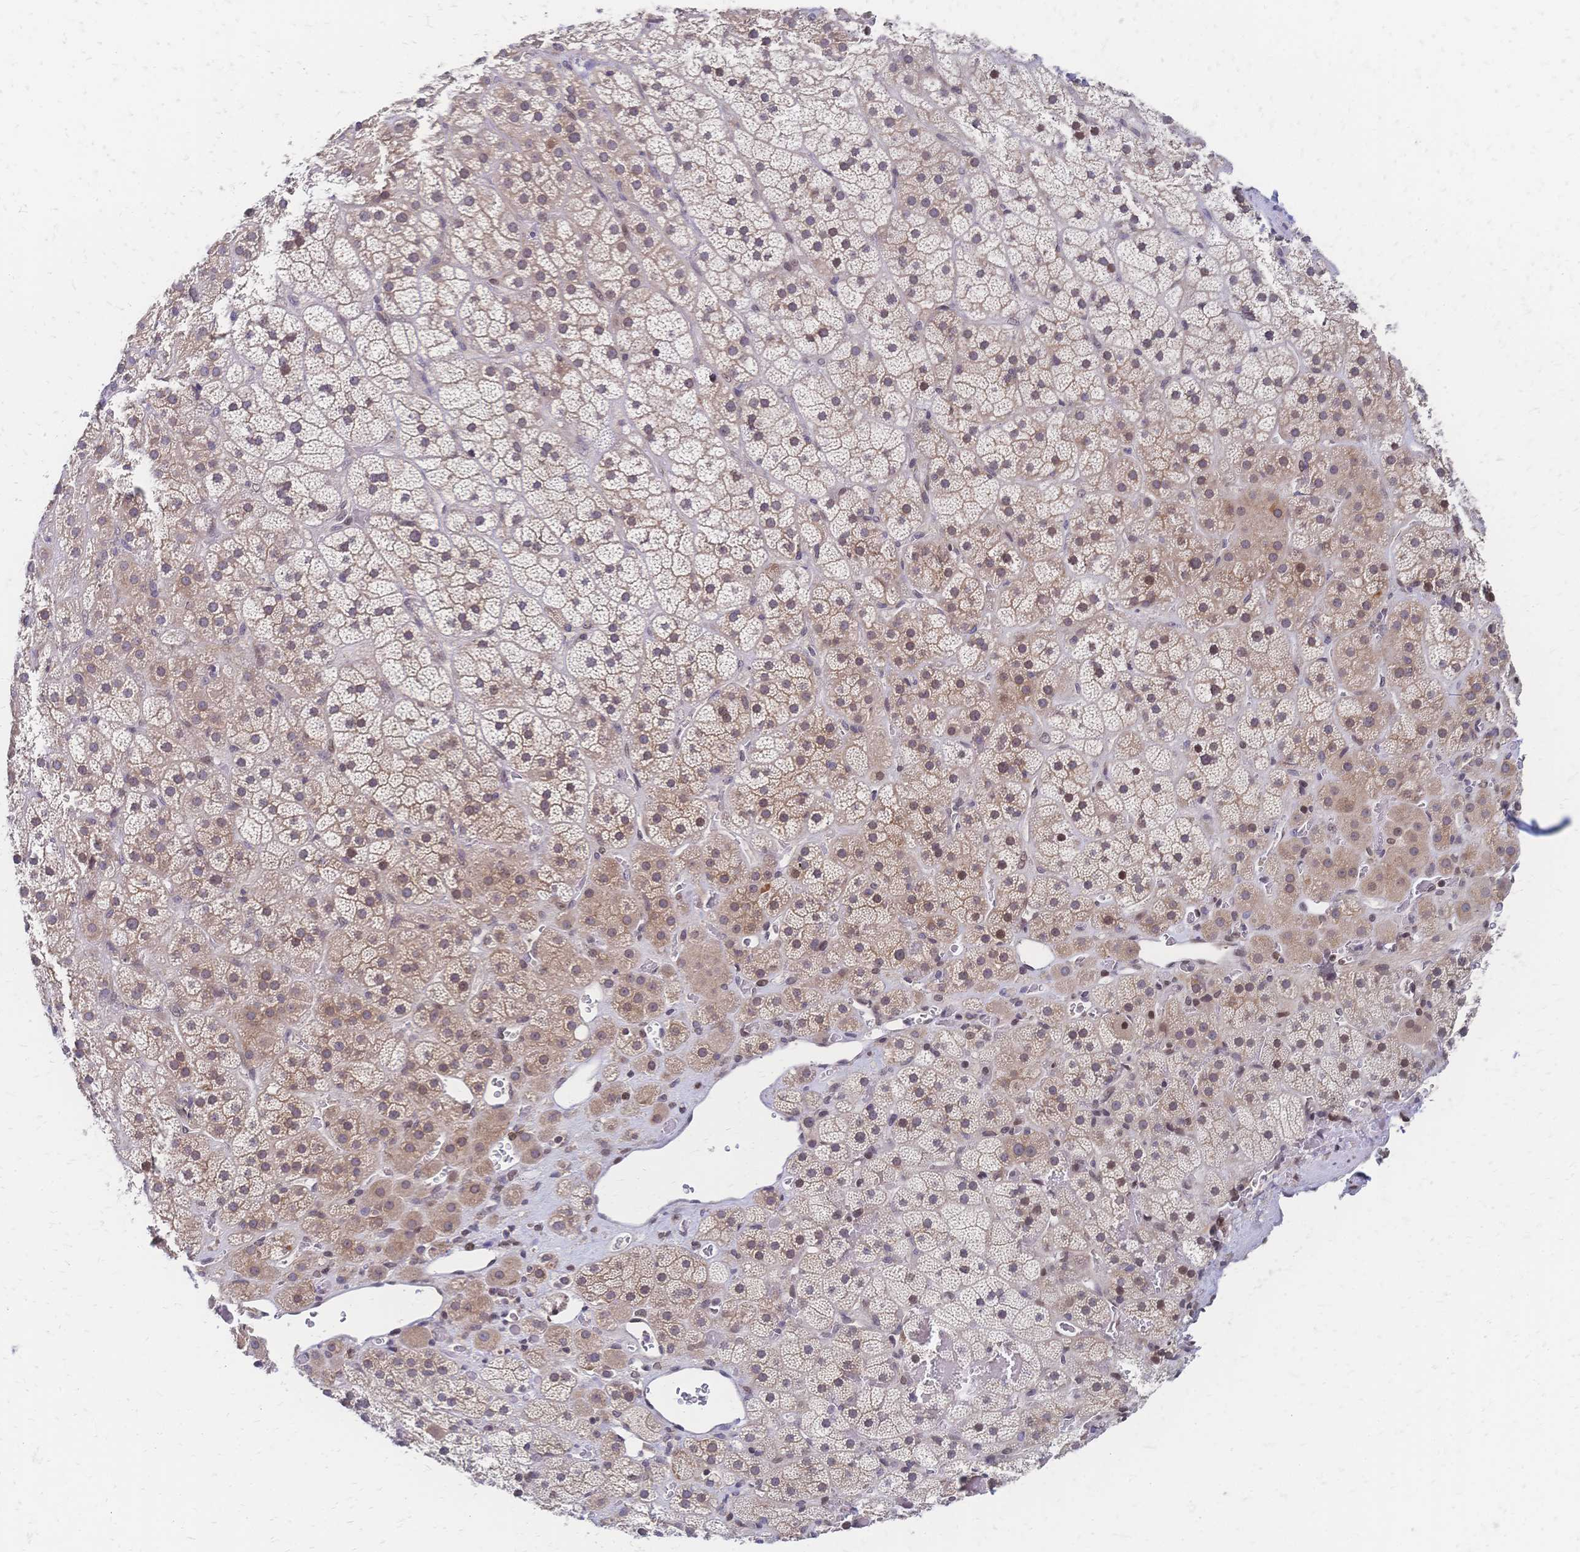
{"staining": {"intensity": "weak", "quantity": "<25%", "location": "cytoplasmic/membranous"}, "tissue": "adrenal gland", "cell_type": "Glandular cells", "image_type": "normal", "snomed": [{"axis": "morphology", "description": "Normal tissue, NOS"}, {"axis": "topography", "description": "Adrenal gland"}], "caption": "High power microscopy image of an immunohistochemistry (IHC) image of unremarkable adrenal gland, revealing no significant expression in glandular cells.", "gene": "CBX7", "patient": {"sex": "male", "age": 57}}